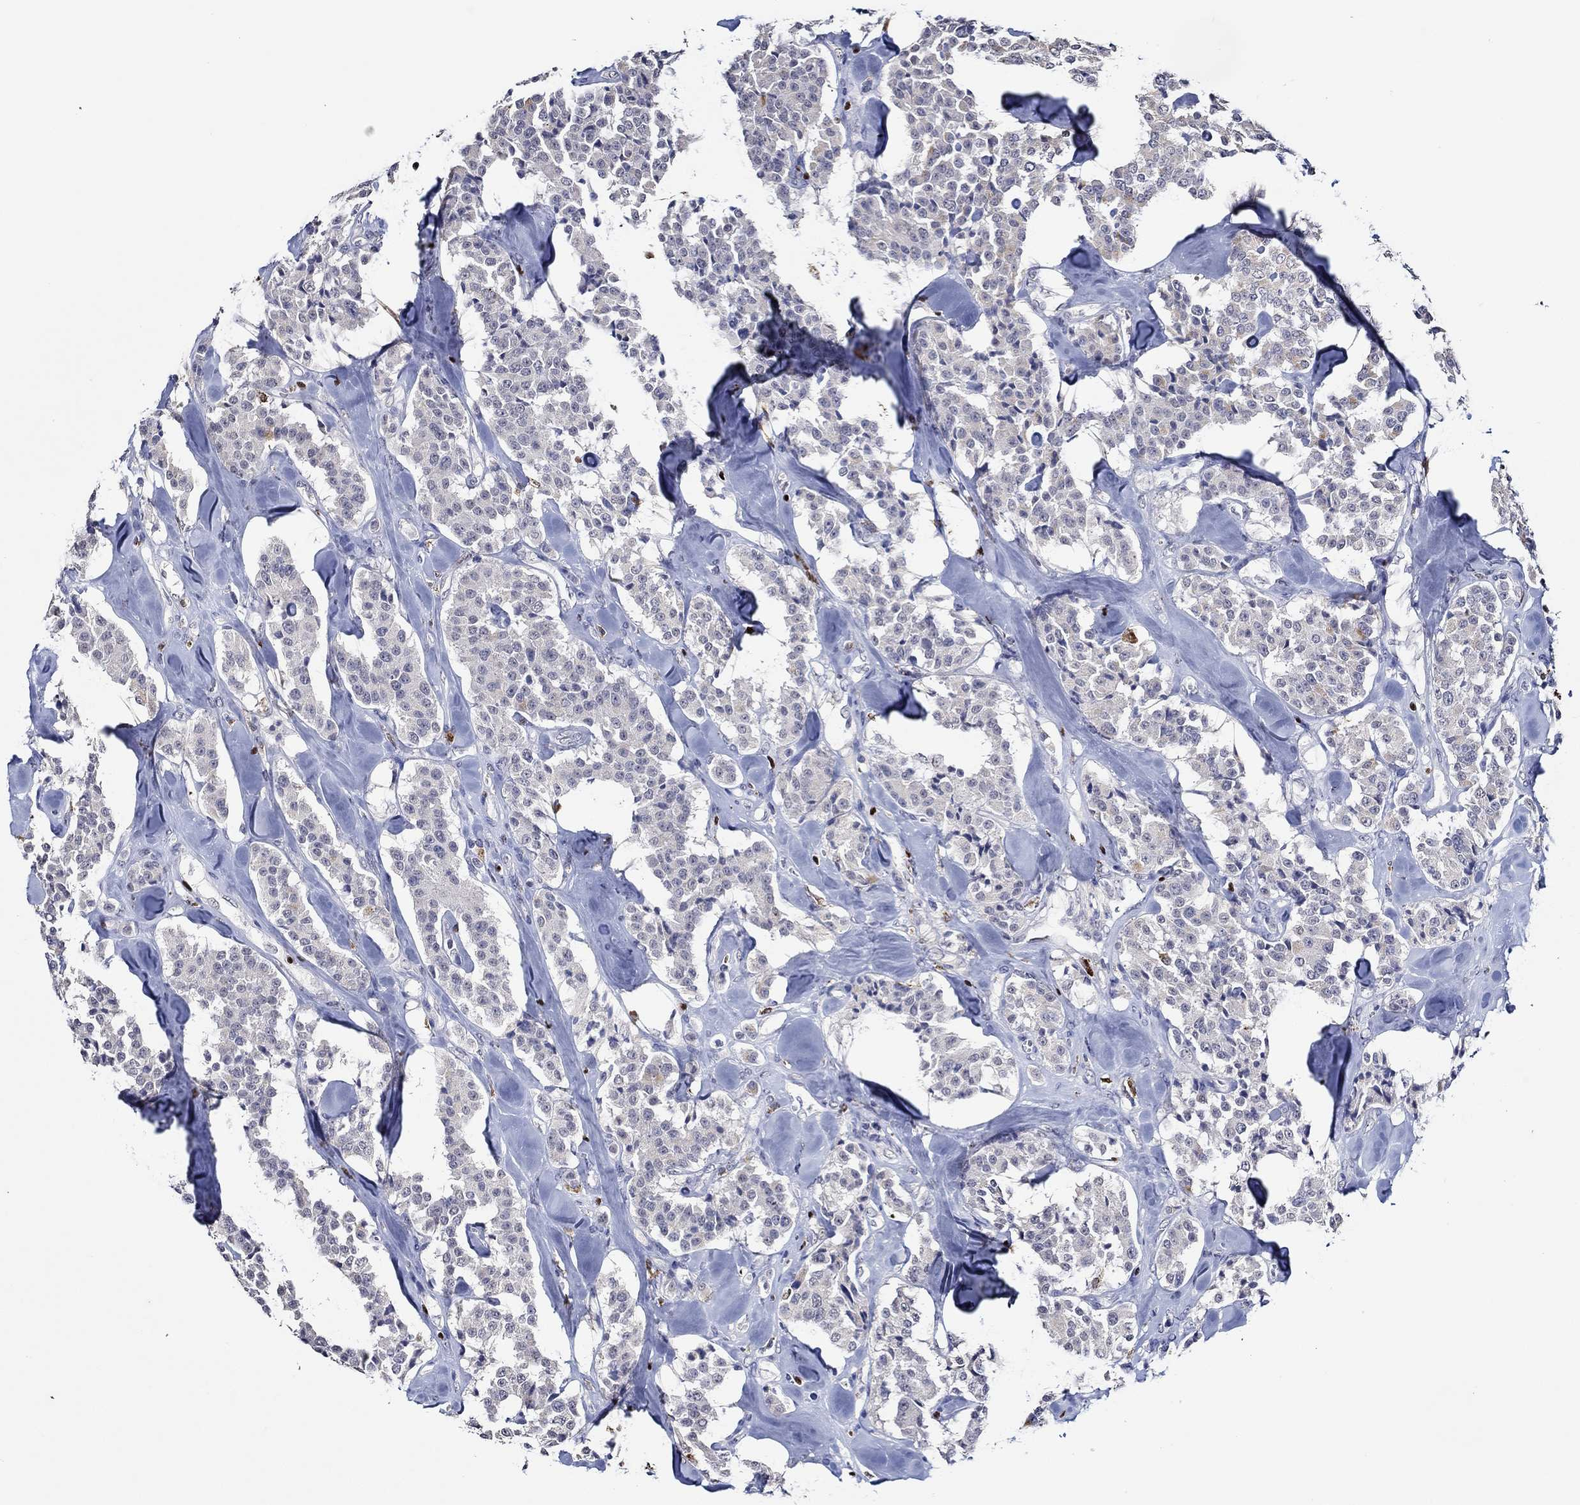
{"staining": {"intensity": "negative", "quantity": "none", "location": "none"}, "tissue": "carcinoid", "cell_type": "Tumor cells", "image_type": "cancer", "snomed": [{"axis": "morphology", "description": "Carcinoid, malignant, NOS"}, {"axis": "topography", "description": "Pancreas"}], "caption": "Carcinoid (malignant) was stained to show a protein in brown. There is no significant staining in tumor cells. Brightfield microscopy of IHC stained with DAB (3,3'-diaminobenzidine) (brown) and hematoxylin (blue), captured at high magnification.", "gene": "GATA2", "patient": {"sex": "male", "age": 41}}